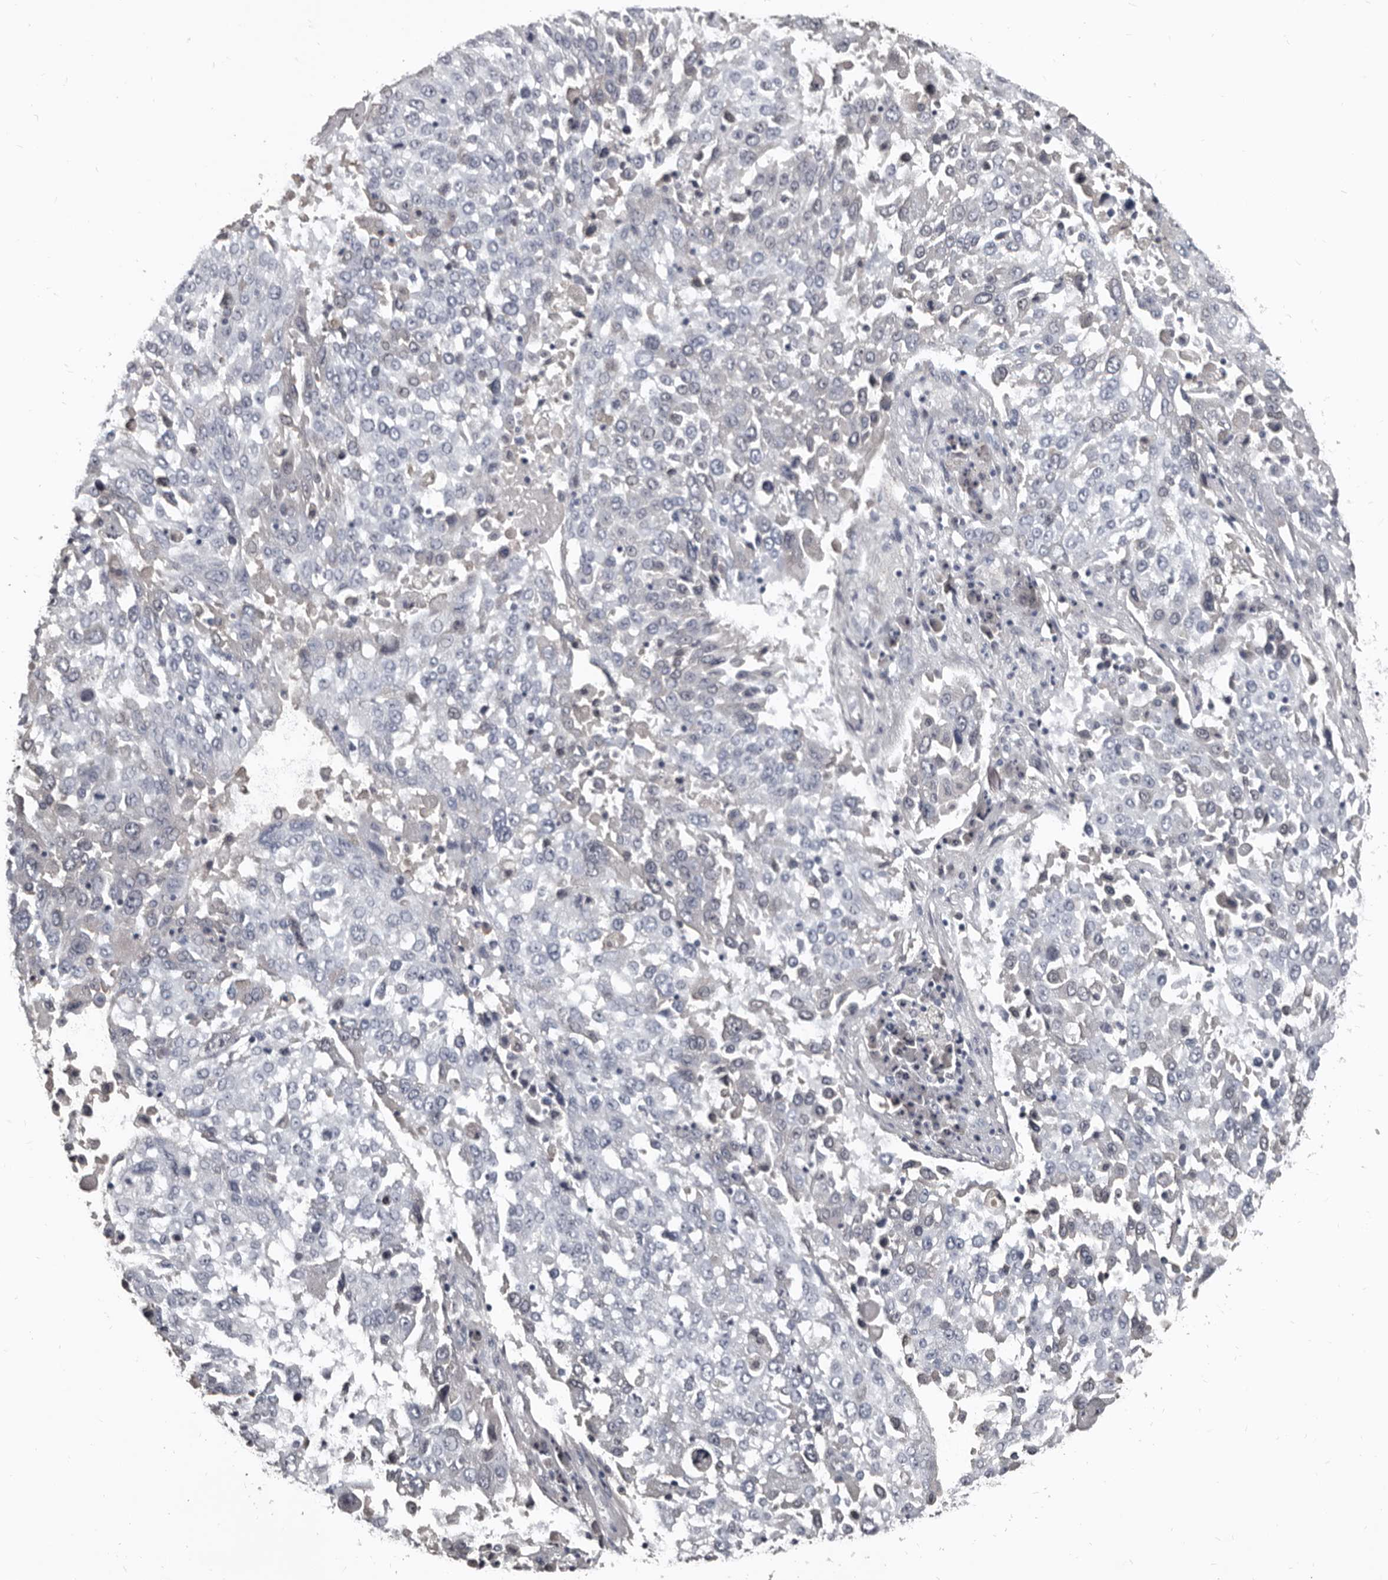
{"staining": {"intensity": "weak", "quantity": "<25%", "location": "cytoplasmic/membranous"}, "tissue": "lung cancer", "cell_type": "Tumor cells", "image_type": "cancer", "snomed": [{"axis": "morphology", "description": "Squamous cell carcinoma, NOS"}, {"axis": "topography", "description": "Lung"}], "caption": "Immunohistochemical staining of human lung cancer (squamous cell carcinoma) demonstrates no significant expression in tumor cells. Brightfield microscopy of immunohistochemistry stained with DAB (3,3'-diaminobenzidine) (brown) and hematoxylin (blue), captured at high magnification.", "gene": "GREB1", "patient": {"sex": "male", "age": 65}}